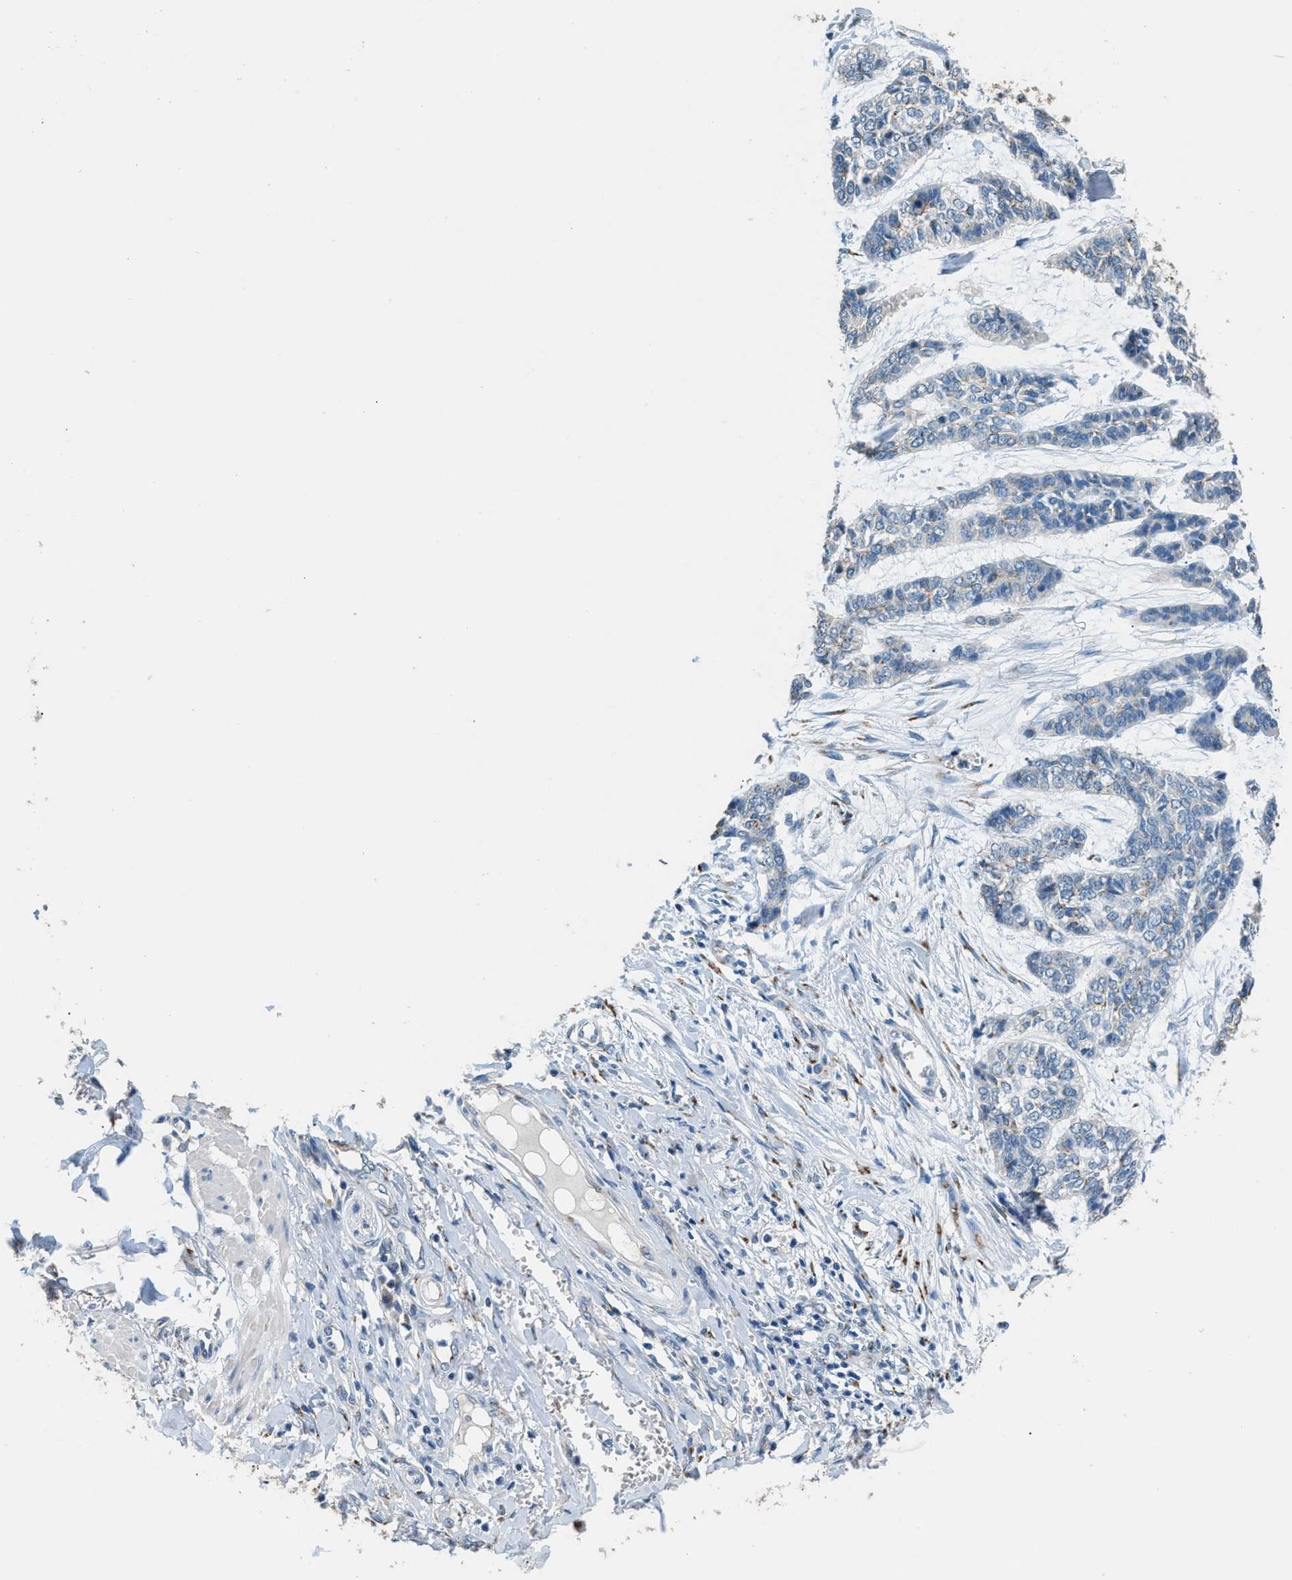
{"staining": {"intensity": "negative", "quantity": "none", "location": "none"}, "tissue": "skin cancer", "cell_type": "Tumor cells", "image_type": "cancer", "snomed": [{"axis": "morphology", "description": "Basal cell carcinoma"}, {"axis": "topography", "description": "Skin"}], "caption": "An image of skin cancer (basal cell carcinoma) stained for a protein shows no brown staining in tumor cells.", "gene": "GOLM1", "patient": {"sex": "female", "age": 64}}